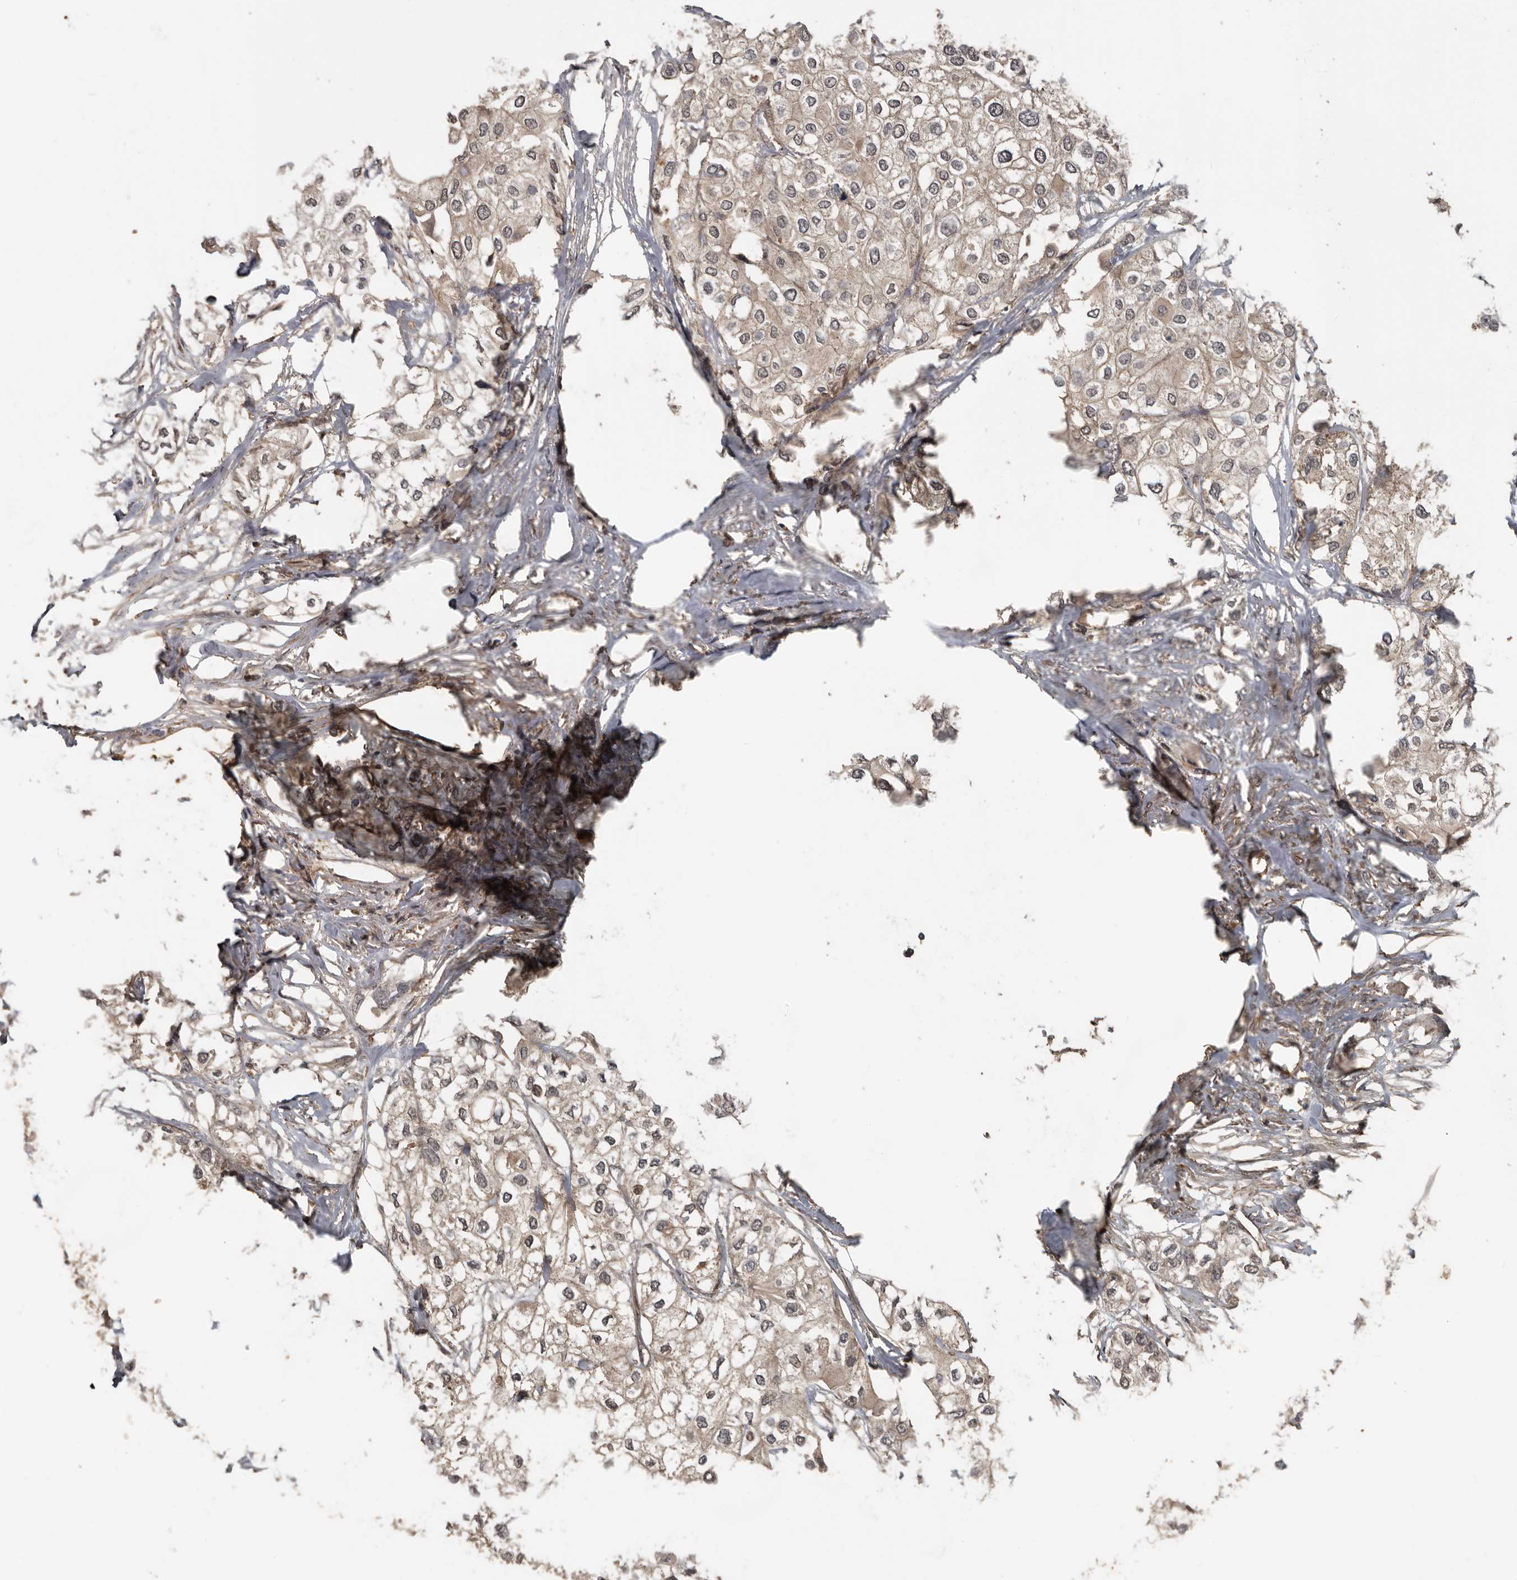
{"staining": {"intensity": "weak", "quantity": ">75%", "location": "cytoplasmic/membranous"}, "tissue": "urothelial cancer", "cell_type": "Tumor cells", "image_type": "cancer", "snomed": [{"axis": "morphology", "description": "Urothelial carcinoma, High grade"}, {"axis": "topography", "description": "Urinary bladder"}], "caption": "Immunohistochemistry (IHC) of high-grade urothelial carcinoma displays low levels of weak cytoplasmic/membranous staining in about >75% of tumor cells. (DAB (3,3'-diaminobenzidine) IHC with brightfield microscopy, high magnification).", "gene": "EXOC3L1", "patient": {"sex": "male", "age": 64}}